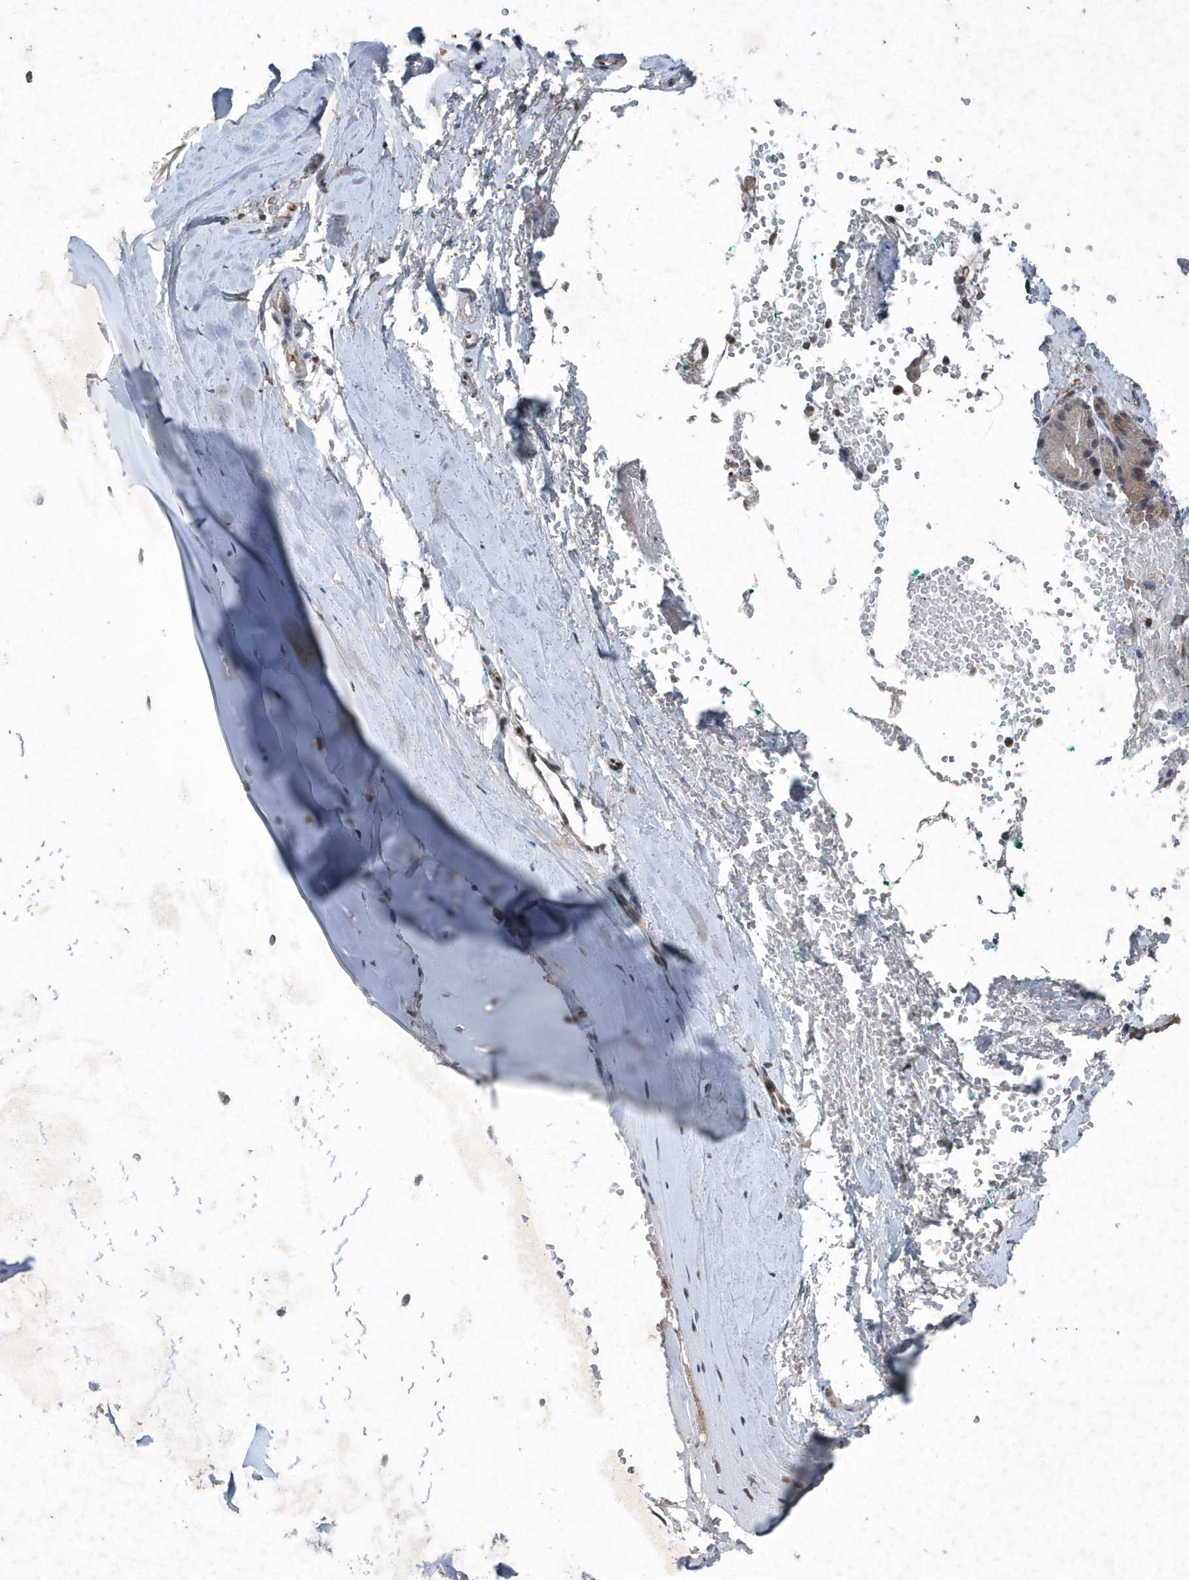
{"staining": {"intensity": "negative", "quantity": "none", "location": "none"}, "tissue": "adipose tissue", "cell_type": "Adipocytes", "image_type": "normal", "snomed": [{"axis": "morphology", "description": "Normal tissue, NOS"}, {"axis": "morphology", "description": "Basal cell carcinoma"}, {"axis": "topography", "description": "Cartilage tissue"}, {"axis": "topography", "description": "Nasopharynx"}, {"axis": "topography", "description": "Oral tissue"}], "caption": "Adipose tissue was stained to show a protein in brown. There is no significant staining in adipocytes. (DAB immunohistochemistry, high magnification).", "gene": "QTRT2", "patient": {"sex": "female", "age": 77}}